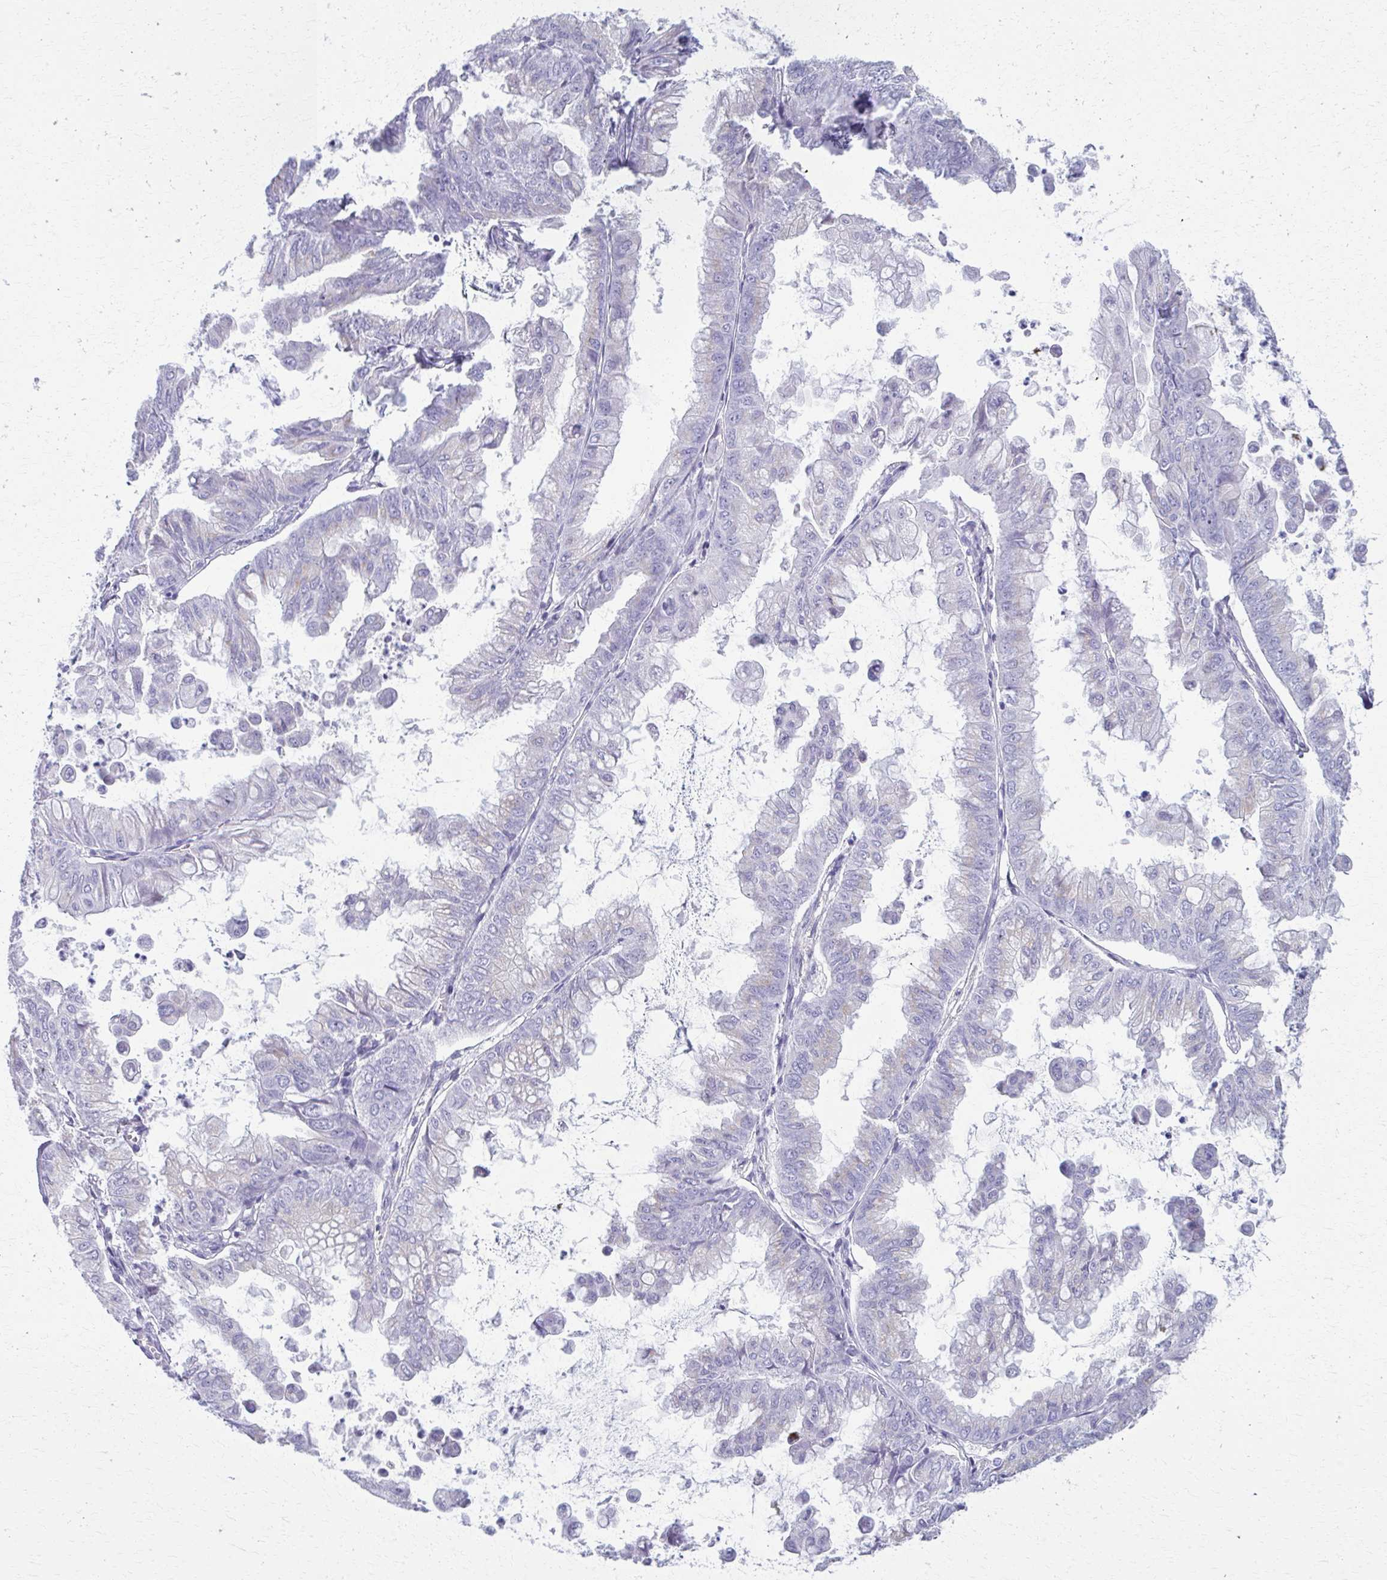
{"staining": {"intensity": "negative", "quantity": "none", "location": "none"}, "tissue": "stomach cancer", "cell_type": "Tumor cells", "image_type": "cancer", "snomed": [{"axis": "morphology", "description": "Adenocarcinoma, NOS"}, {"axis": "topography", "description": "Stomach, upper"}], "caption": "High magnification brightfield microscopy of stomach adenocarcinoma stained with DAB (brown) and counterstained with hematoxylin (blue): tumor cells show no significant staining.", "gene": "SCLY", "patient": {"sex": "male", "age": 80}}